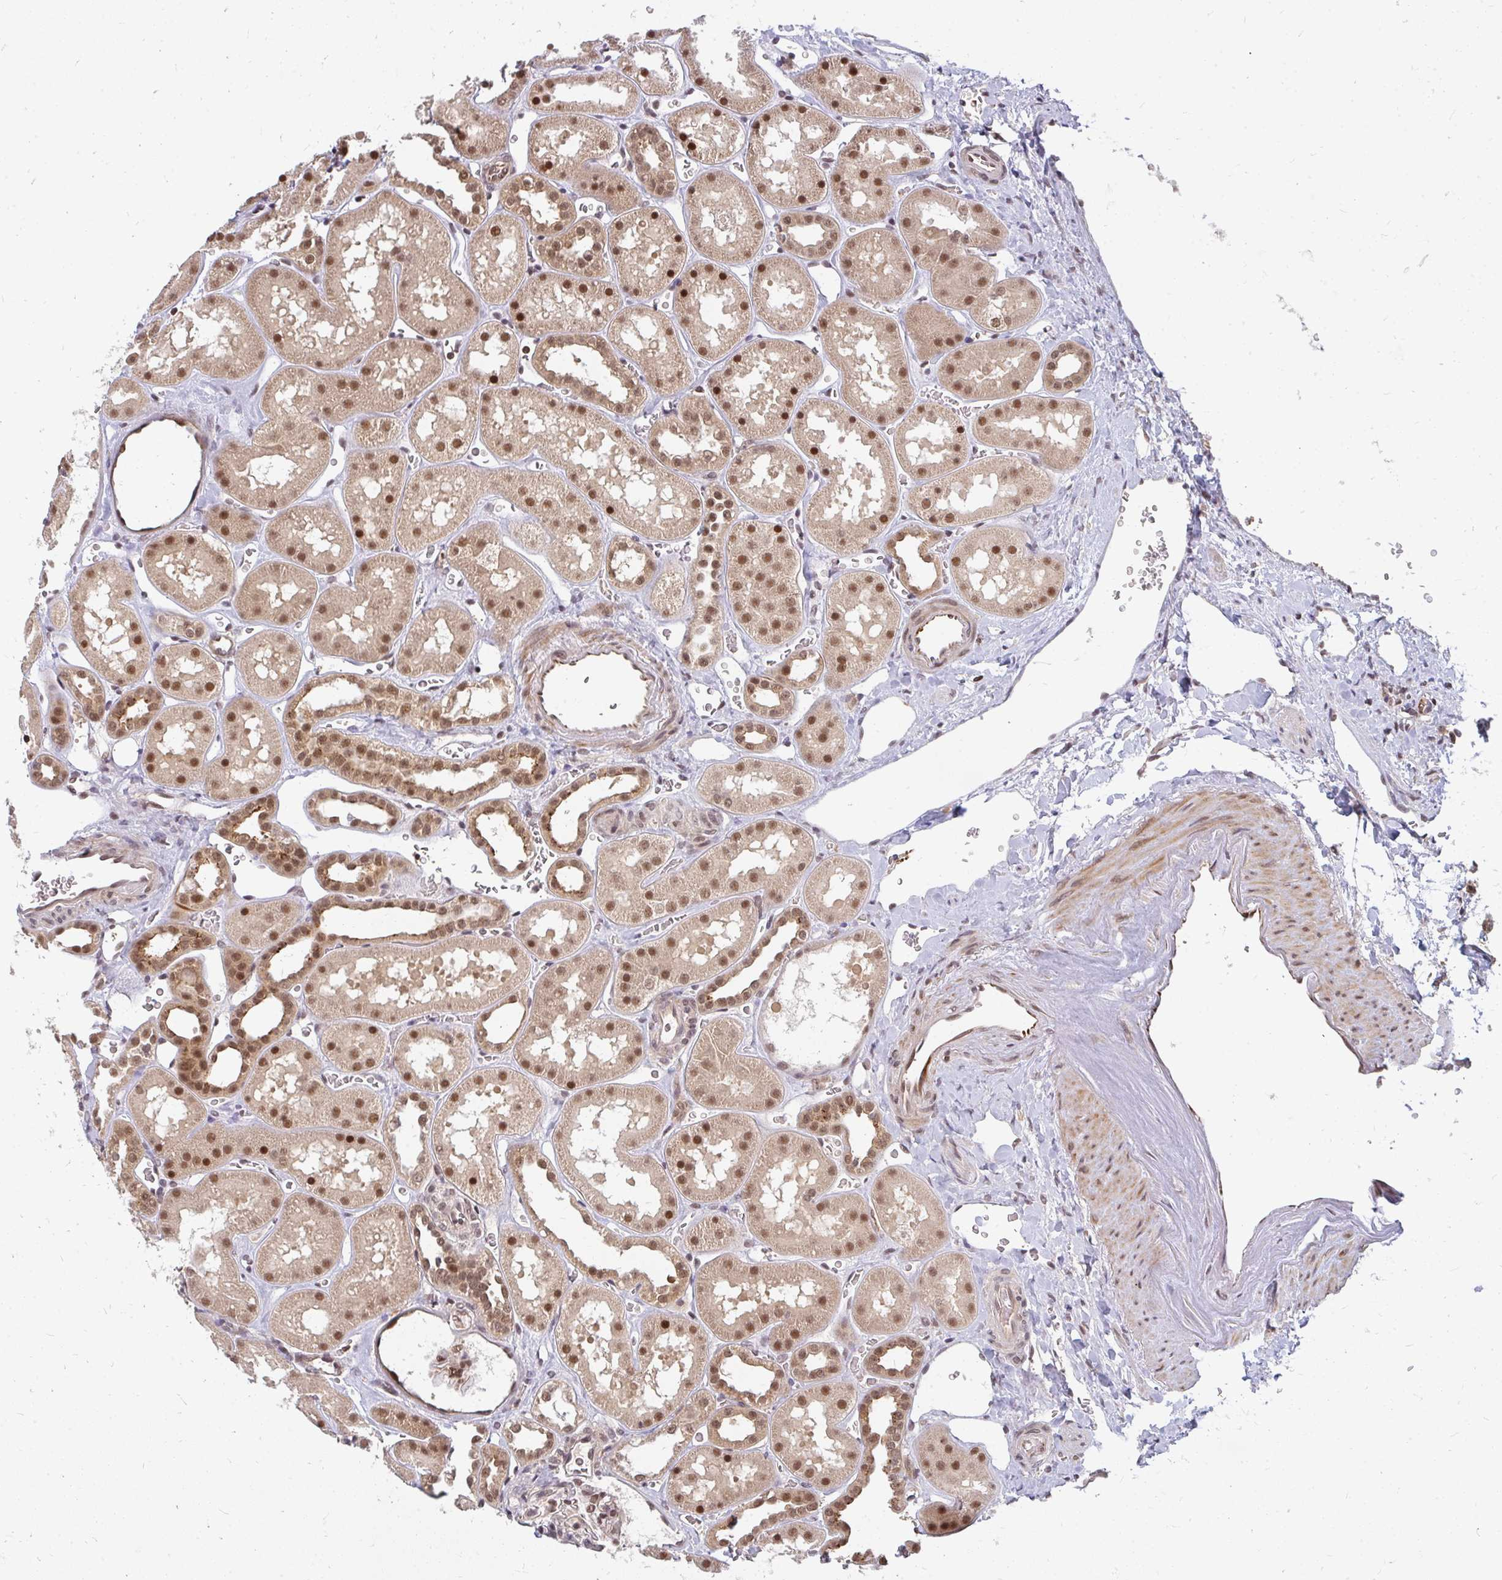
{"staining": {"intensity": "moderate", "quantity": "25%-75%", "location": "nuclear"}, "tissue": "kidney", "cell_type": "Cells in glomeruli", "image_type": "normal", "snomed": [{"axis": "morphology", "description": "Normal tissue, NOS"}, {"axis": "topography", "description": "Kidney"}], "caption": "High-power microscopy captured an immunohistochemistry (IHC) photomicrograph of benign kidney, revealing moderate nuclear positivity in approximately 25%-75% of cells in glomeruli.", "gene": "GTF3C6", "patient": {"sex": "female", "age": 41}}